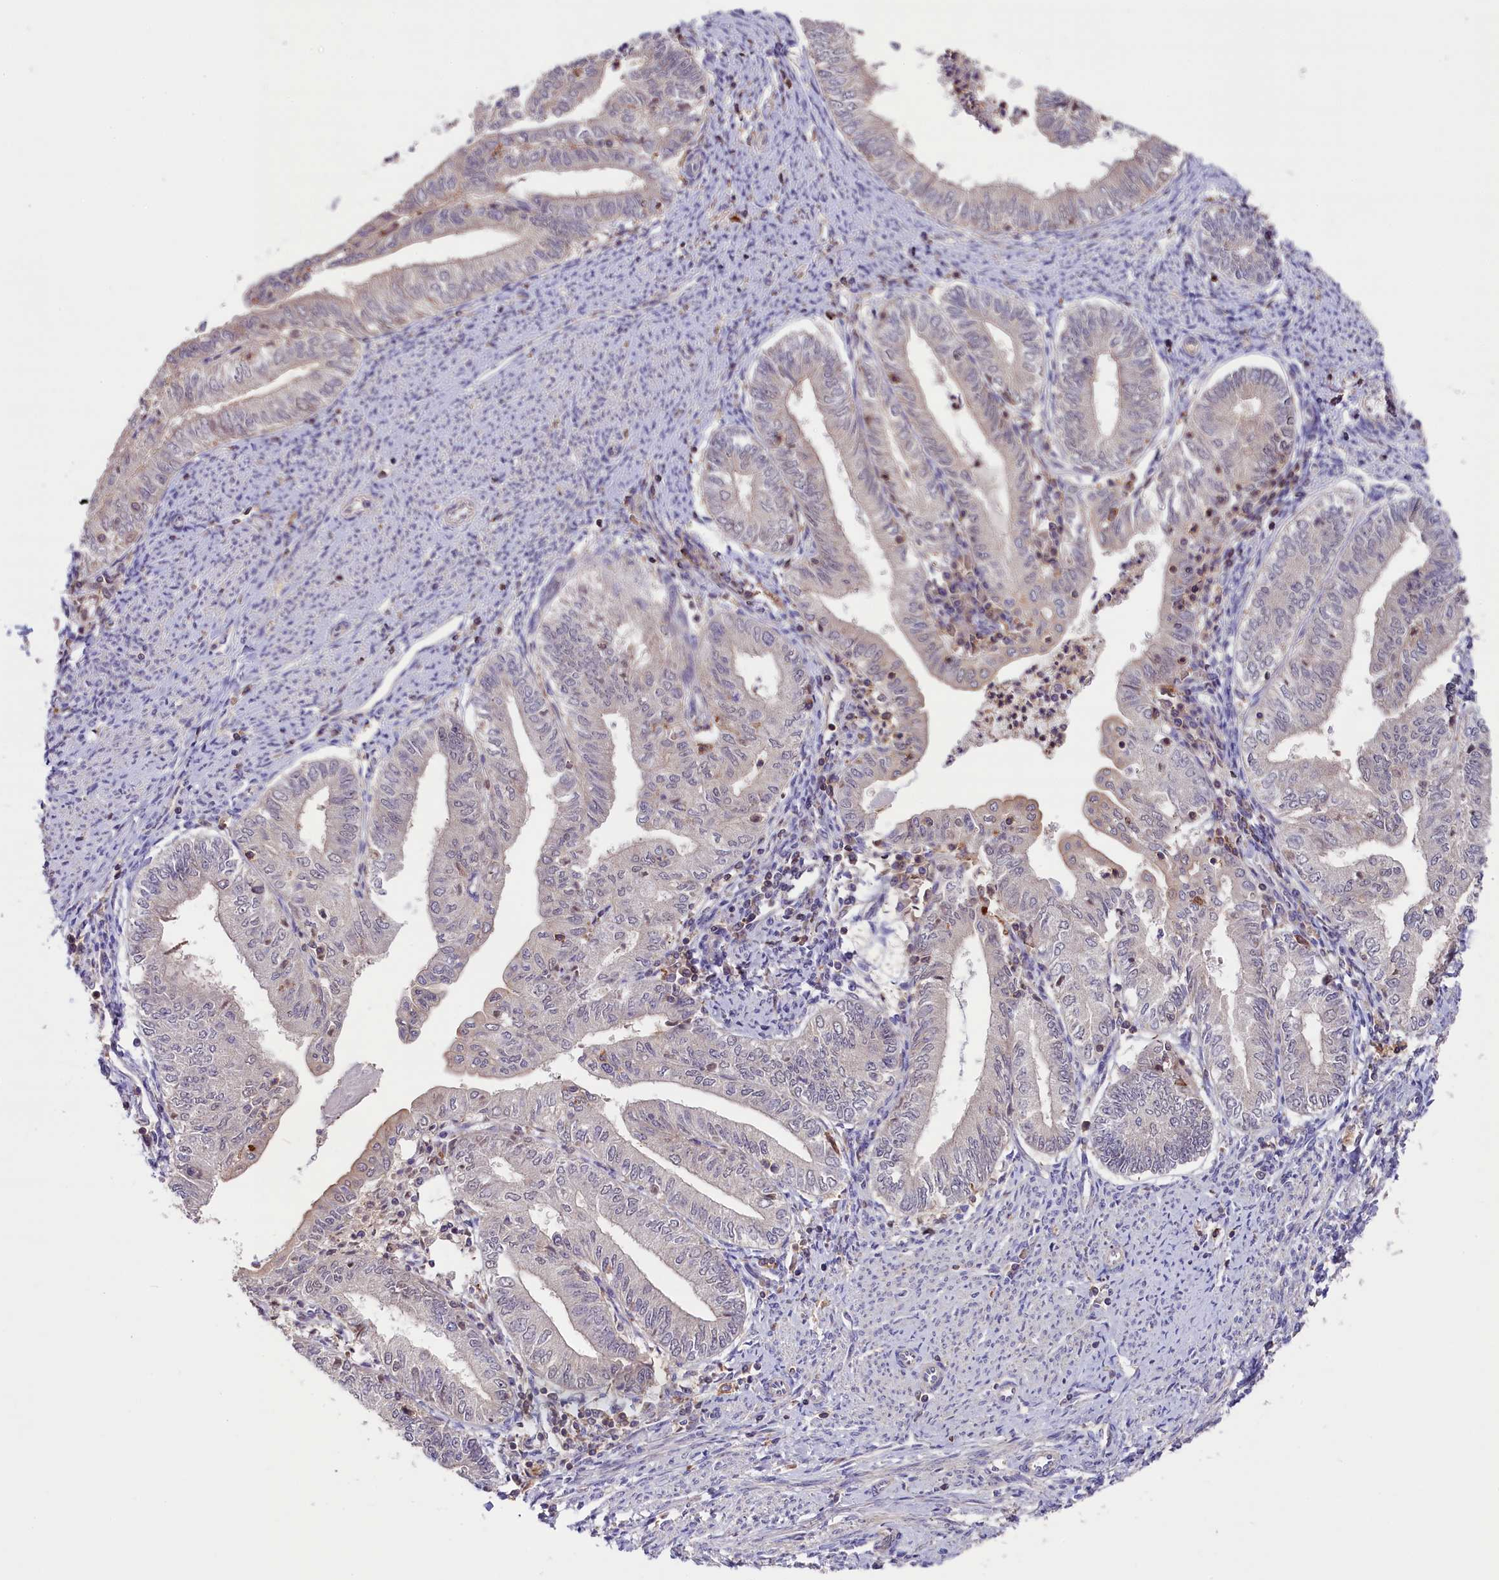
{"staining": {"intensity": "negative", "quantity": "none", "location": "none"}, "tissue": "endometrial cancer", "cell_type": "Tumor cells", "image_type": "cancer", "snomed": [{"axis": "morphology", "description": "Adenocarcinoma, NOS"}, {"axis": "topography", "description": "Endometrium"}], "caption": "IHC micrograph of human endometrial adenocarcinoma stained for a protein (brown), which shows no expression in tumor cells.", "gene": "SKIDA1", "patient": {"sex": "female", "age": 66}}